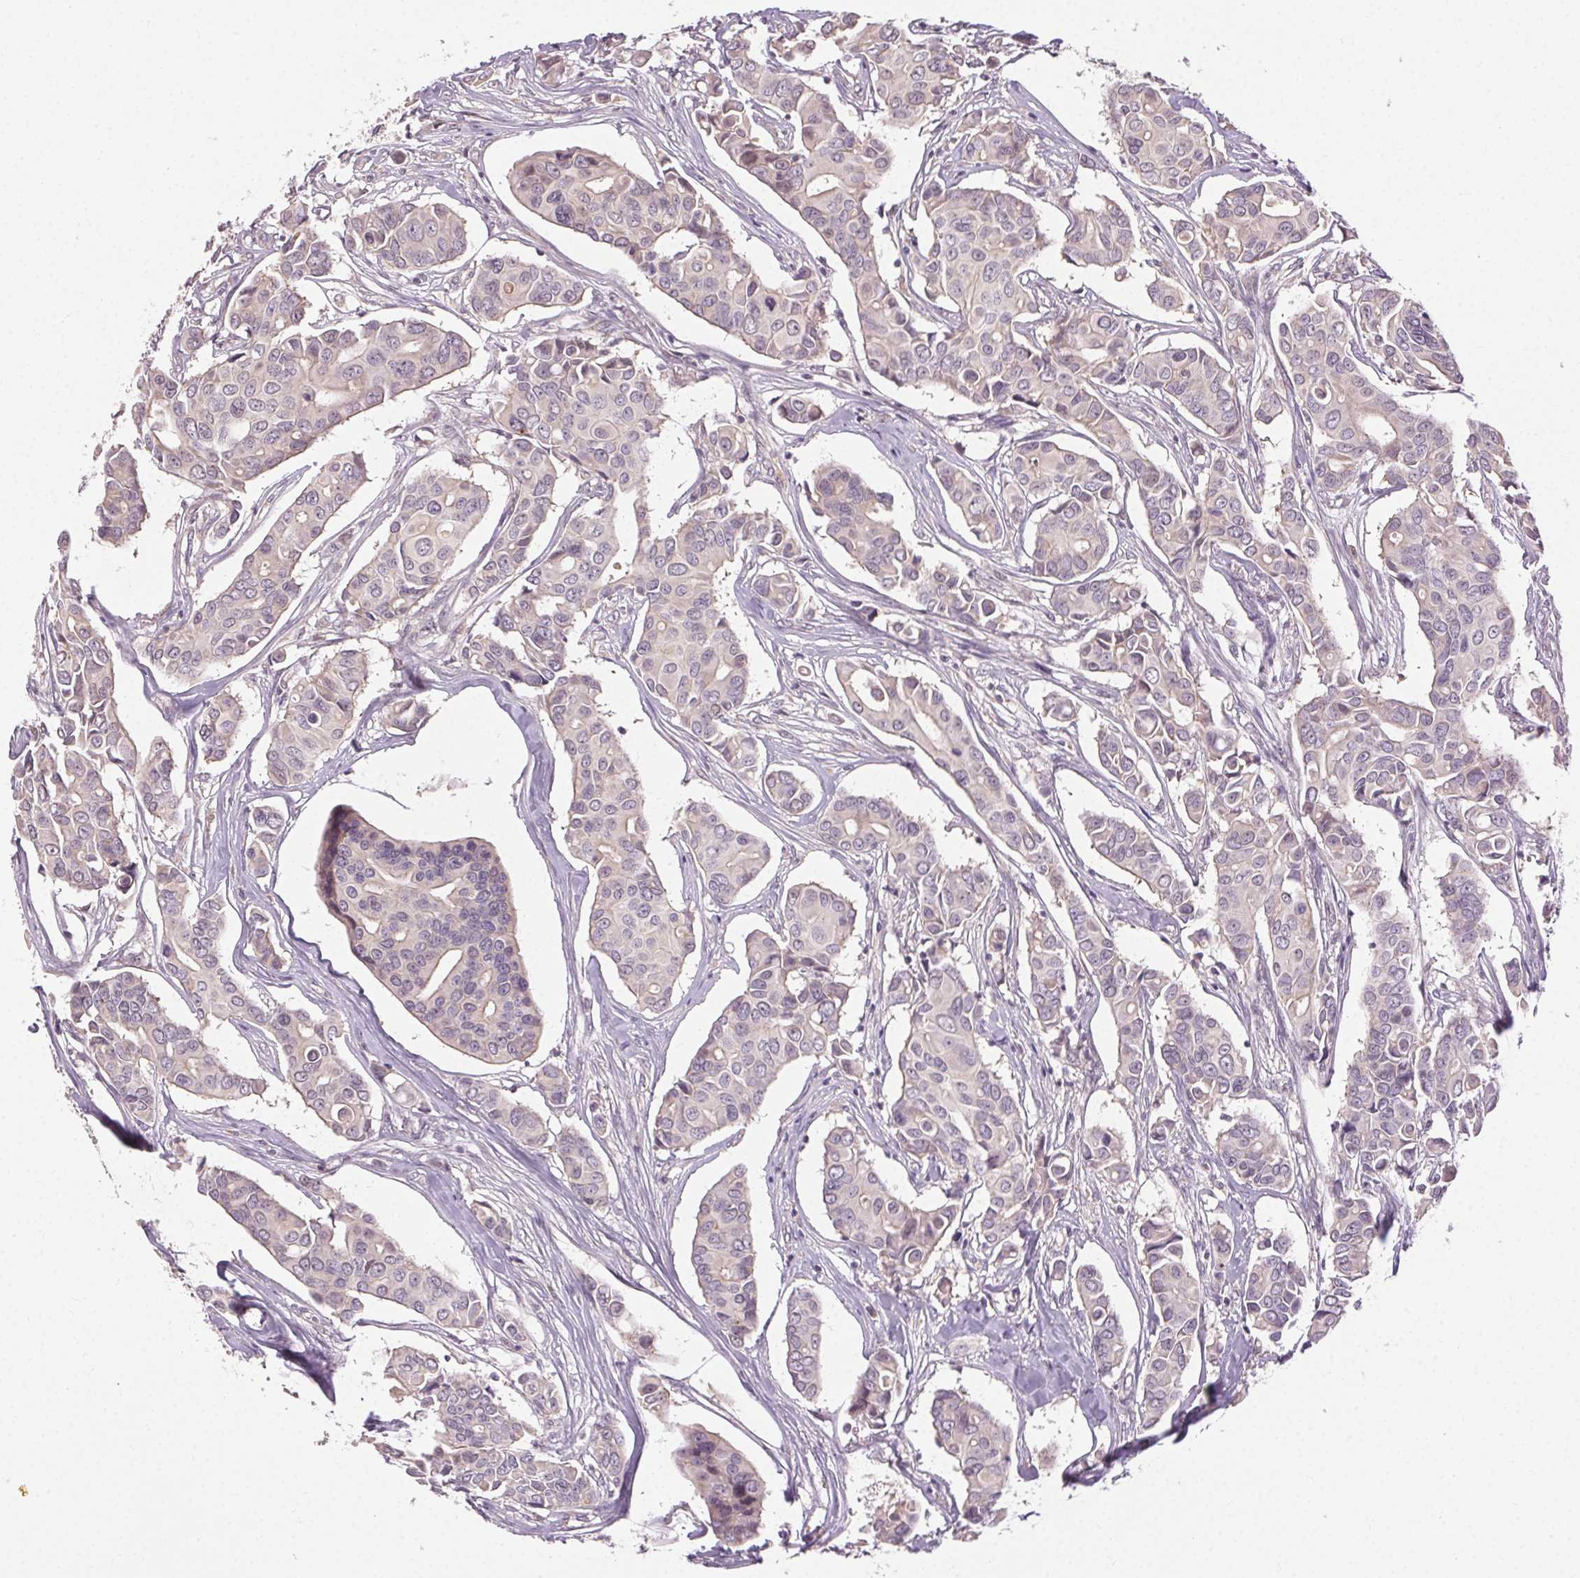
{"staining": {"intensity": "weak", "quantity": "<25%", "location": "cytoplasmic/membranous"}, "tissue": "breast cancer", "cell_type": "Tumor cells", "image_type": "cancer", "snomed": [{"axis": "morphology", "description": "Duct carcinoma"}, {"axis": "topography", "description": "Breast"}], "caption": "Histopathology image shows no protein expression in tumor cells of breast cancer tissue.", "gene": "ATP1B3", "patient": {"sex": "female", "age": 54}}